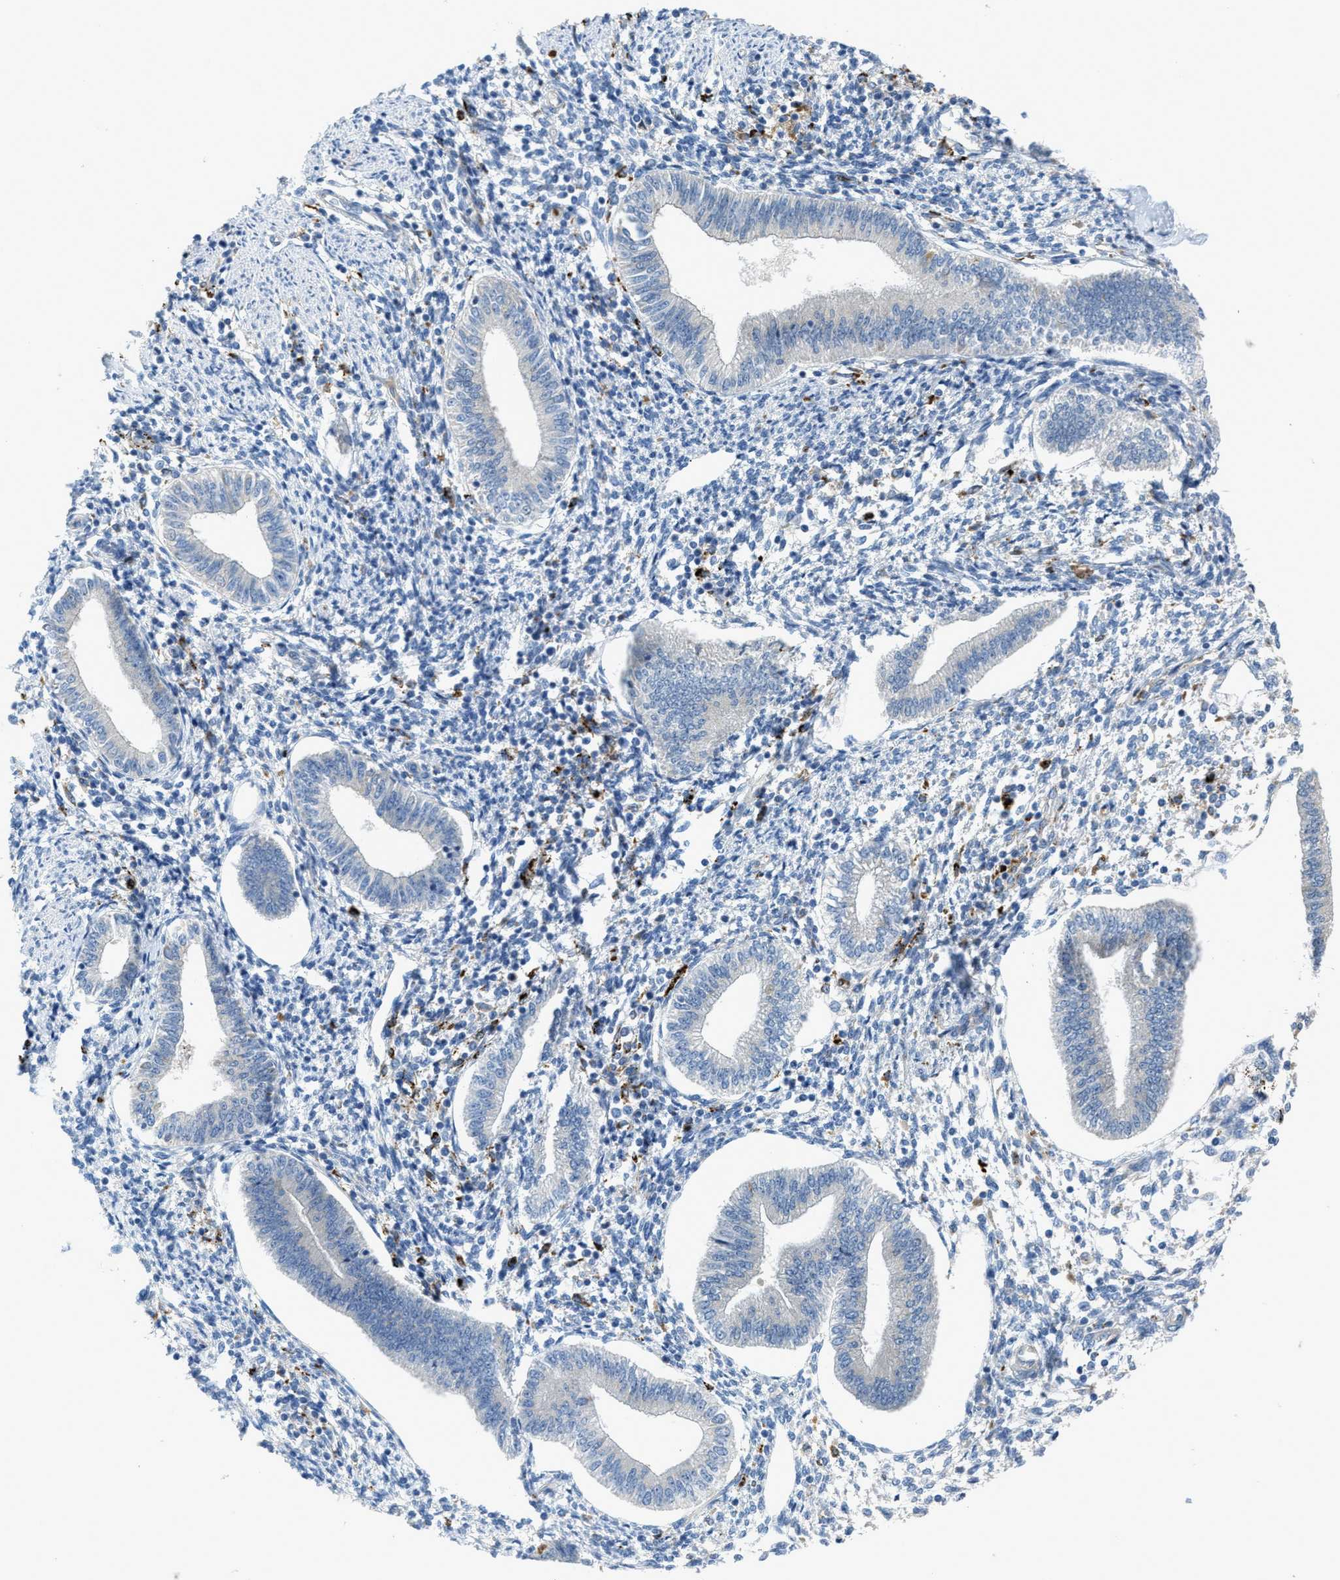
{"staining": {"intensity": "negative", "quantity": "none", "location": "none"}, "tissue": "endometrium", "cell_type": "Cells in endometrial stroma", "image_type": "normal", "snomed": [{"axis": "morphology", "description": "Normal tissue, NOS"}, {"axis": "topography", "description": "Endometrium"}], "caption": "A high-resolution histopathology image shows immunohistochemistry staining of unremarkable endometrium, which shows no significant staining in cells in endometrial stroma.", "gene": "KLHDC10", "patient": {"sex": "female", "age": 50}}